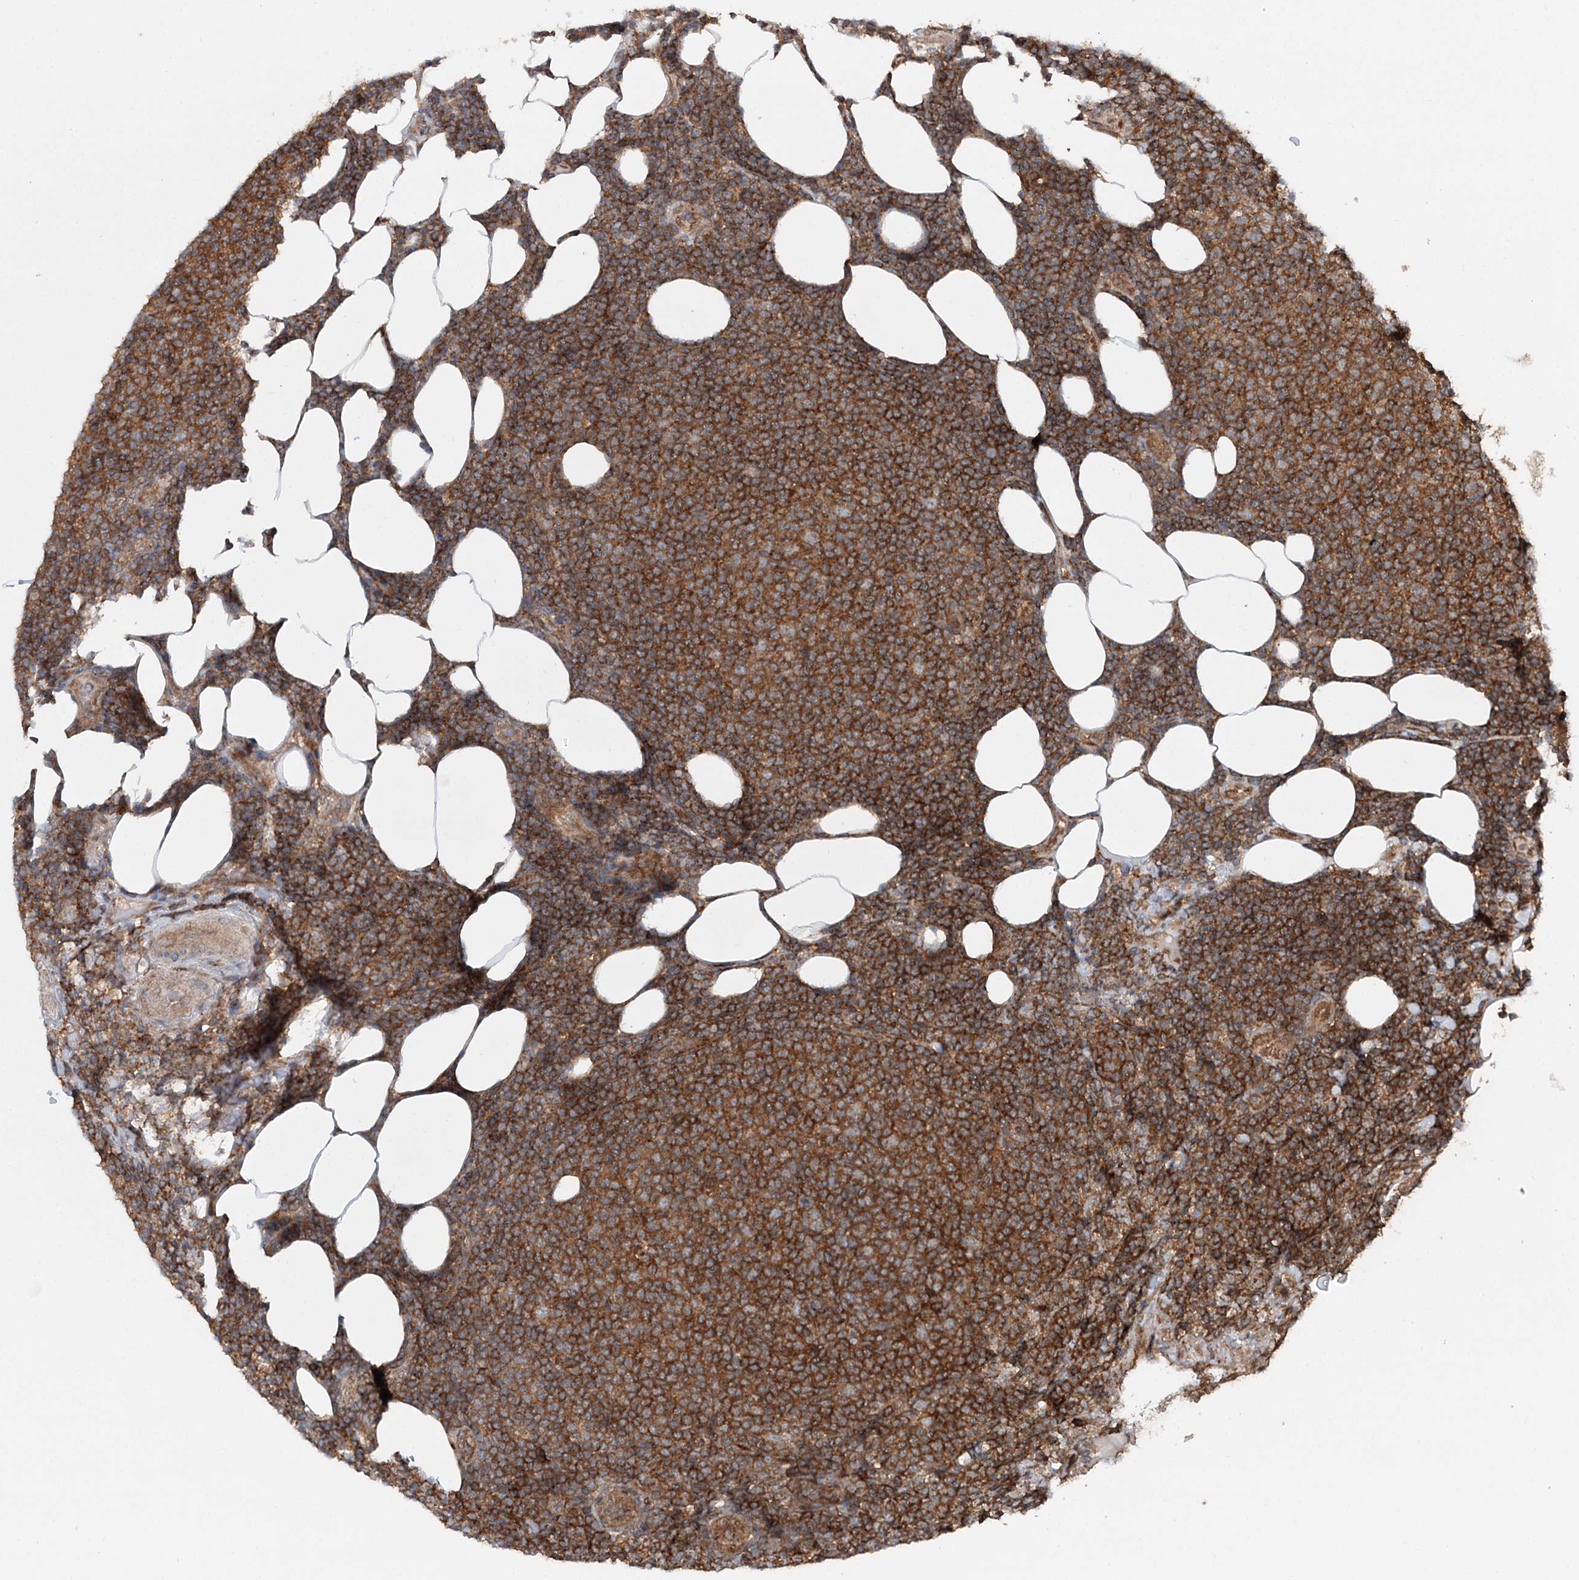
{"staining": {"intensity": "moderate", "quantity": "25%-75%", "location": "cytoplasmic/membranous"}, "tissue": "lymphoma", "cell_type": "Tumor cells", "image_type": "cancer", "snomed": [{"axis": "morphology", "description": "Malignant lymphoma, non-Hodgkin's type, Low grade"}, {"axis": "topography", "description": "Lymph node"}], "caption": "An immunohistochemistry (IHC) image of tumor tissue is shown. Protein staining in brown labels moderate cytoplasmic/membranous positivity in low-grade malignant lymphoma, non-Hodgkin's type within tumor cells.", "gene": "C12orf4", "patient": {"sex": "male", "age": 66}}